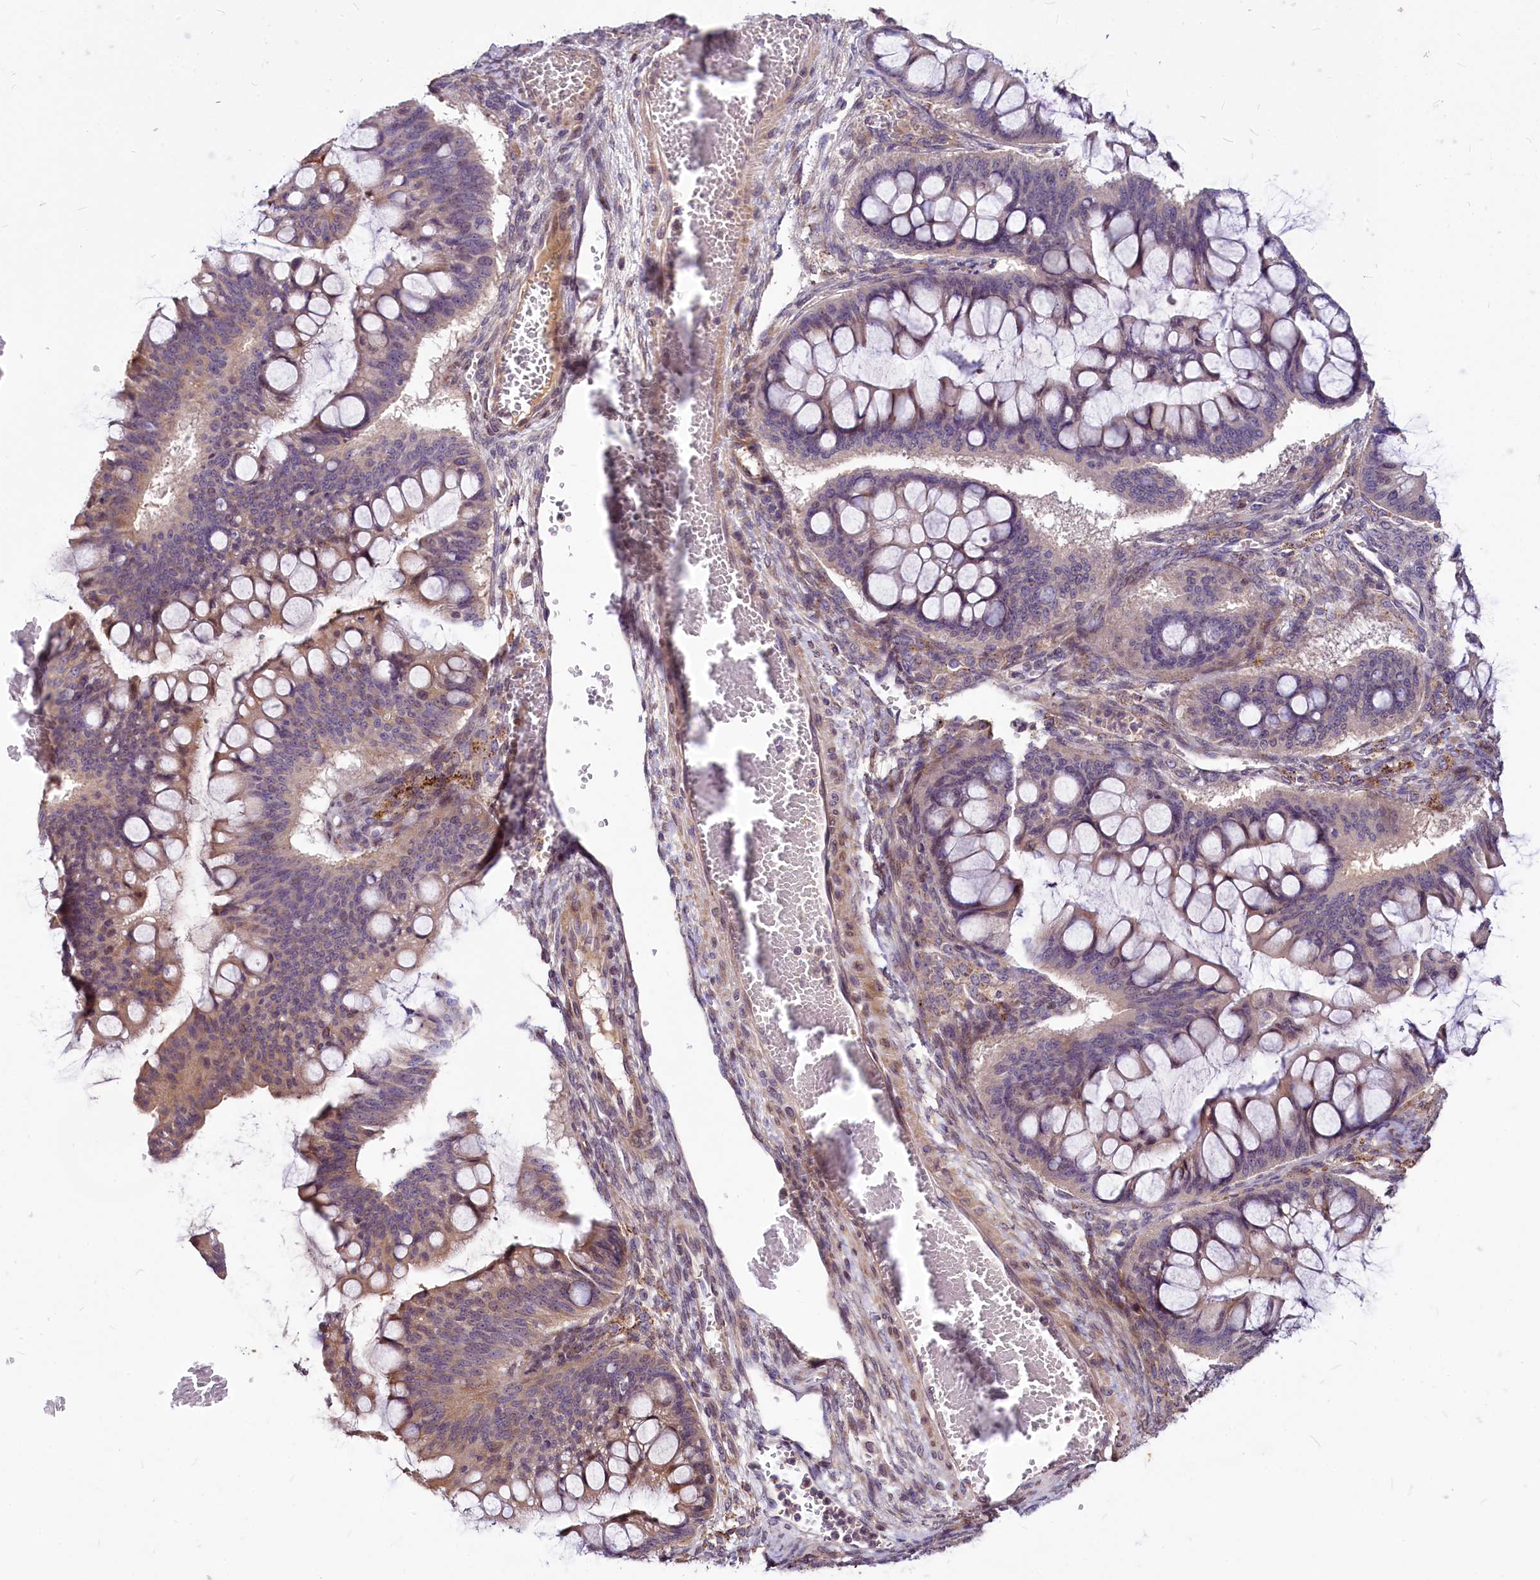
{"staining": {"intensity": "weak", "quantity": "25%-75%", "location": "cytoplasmic/membranous"}, "tissue": "ovarian cancer", "cell_type": "Tumor cells", "image_type": "cancer", "snomed": [{"axis": "morphology", "description": "Cystadenocarcinoma, mucinous, NOS"}, {"axis": "topography", "description": "Ovary"}], "caption": "A photomicrograph showing weak cytoplasmic/membranous expression in about 25%-75% of tumor cells in ovarian cancer (mucinous cystadenocarcinoma), as visualized by brown immunohistochemical staining.", "gene": "C11orf86", "patient": {"sex": "female", "age": 73}}